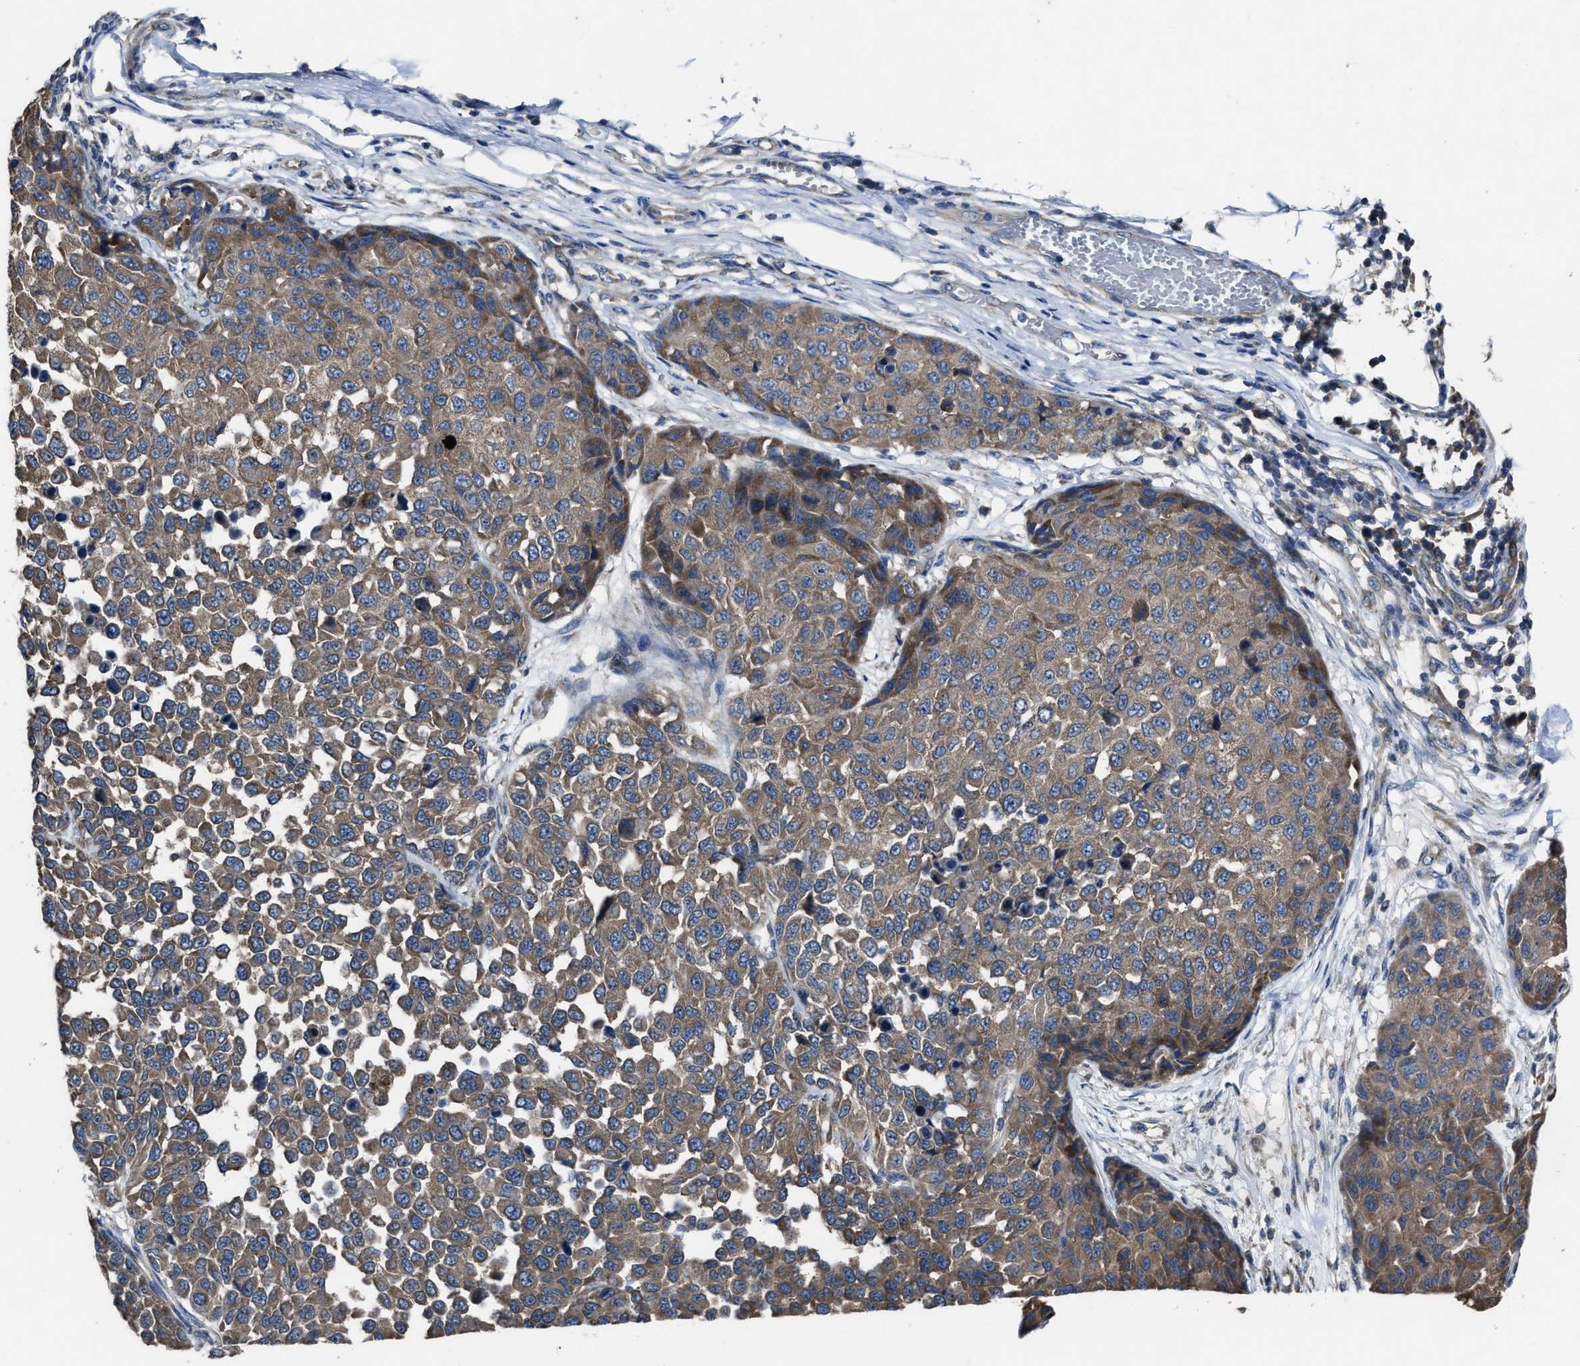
{"staining": {"intensity": "weak", "quantity": ">75%", "location": "cytoplasmic/membranous"}, "tissue": "melanoma", "cell_type": "Tumor cells", "image_type": "cancer", "snomed": [{"axis": "morphology", "description": "Normal tissue, NOS"}, {"axis": "morphology", "description": "Malignant melanoma, NOS"}, {"axis": "topography", "description": "Skin"}], "caption": "Human malignant melanoma stained with a protein marker exhibits weak staining in tumor cells.", "gene": "UPF1", "patient": {"sex": "male", "age": 62}}